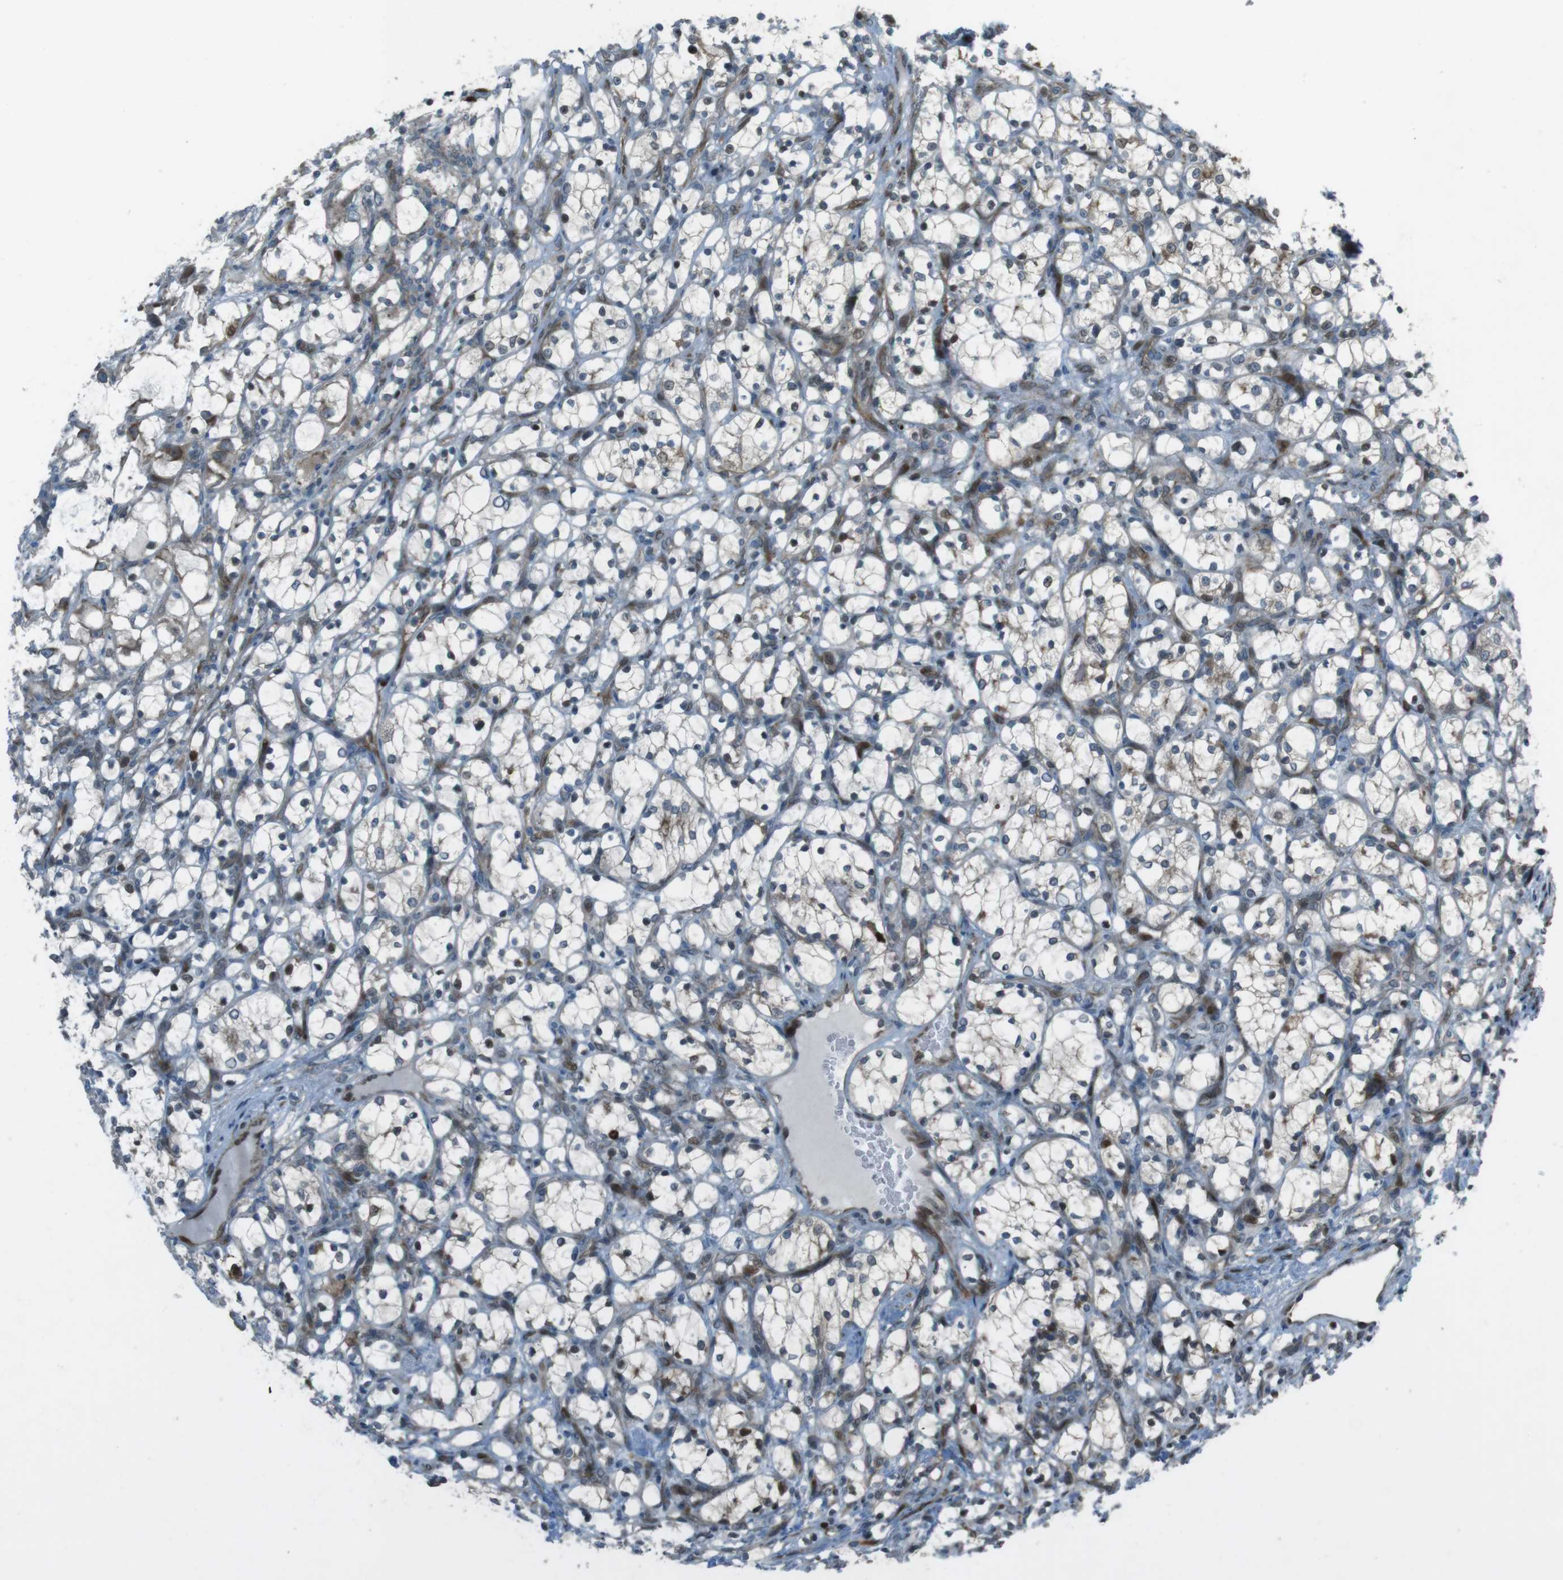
{"staining": {"intensity": "negative", "quantity": "none", "location": "none"}, "tissue": "renal cancer", "cell_type": "Tumor cells", "image_type": "cancer", "snomed": [{"axis": "morphology", "description": "Adenocarcinoma, NOS"}, {"axis": "topography", "description": "Kidney"}], "caption": "Immunohistochemistry image of neoplastic tissue: human renal adenocarcinoma stained with DAB demonstrates no significant protein staining in tumor cells.", "gene": "ZNF330", "patient": {"sex": "female", "age": 69}}